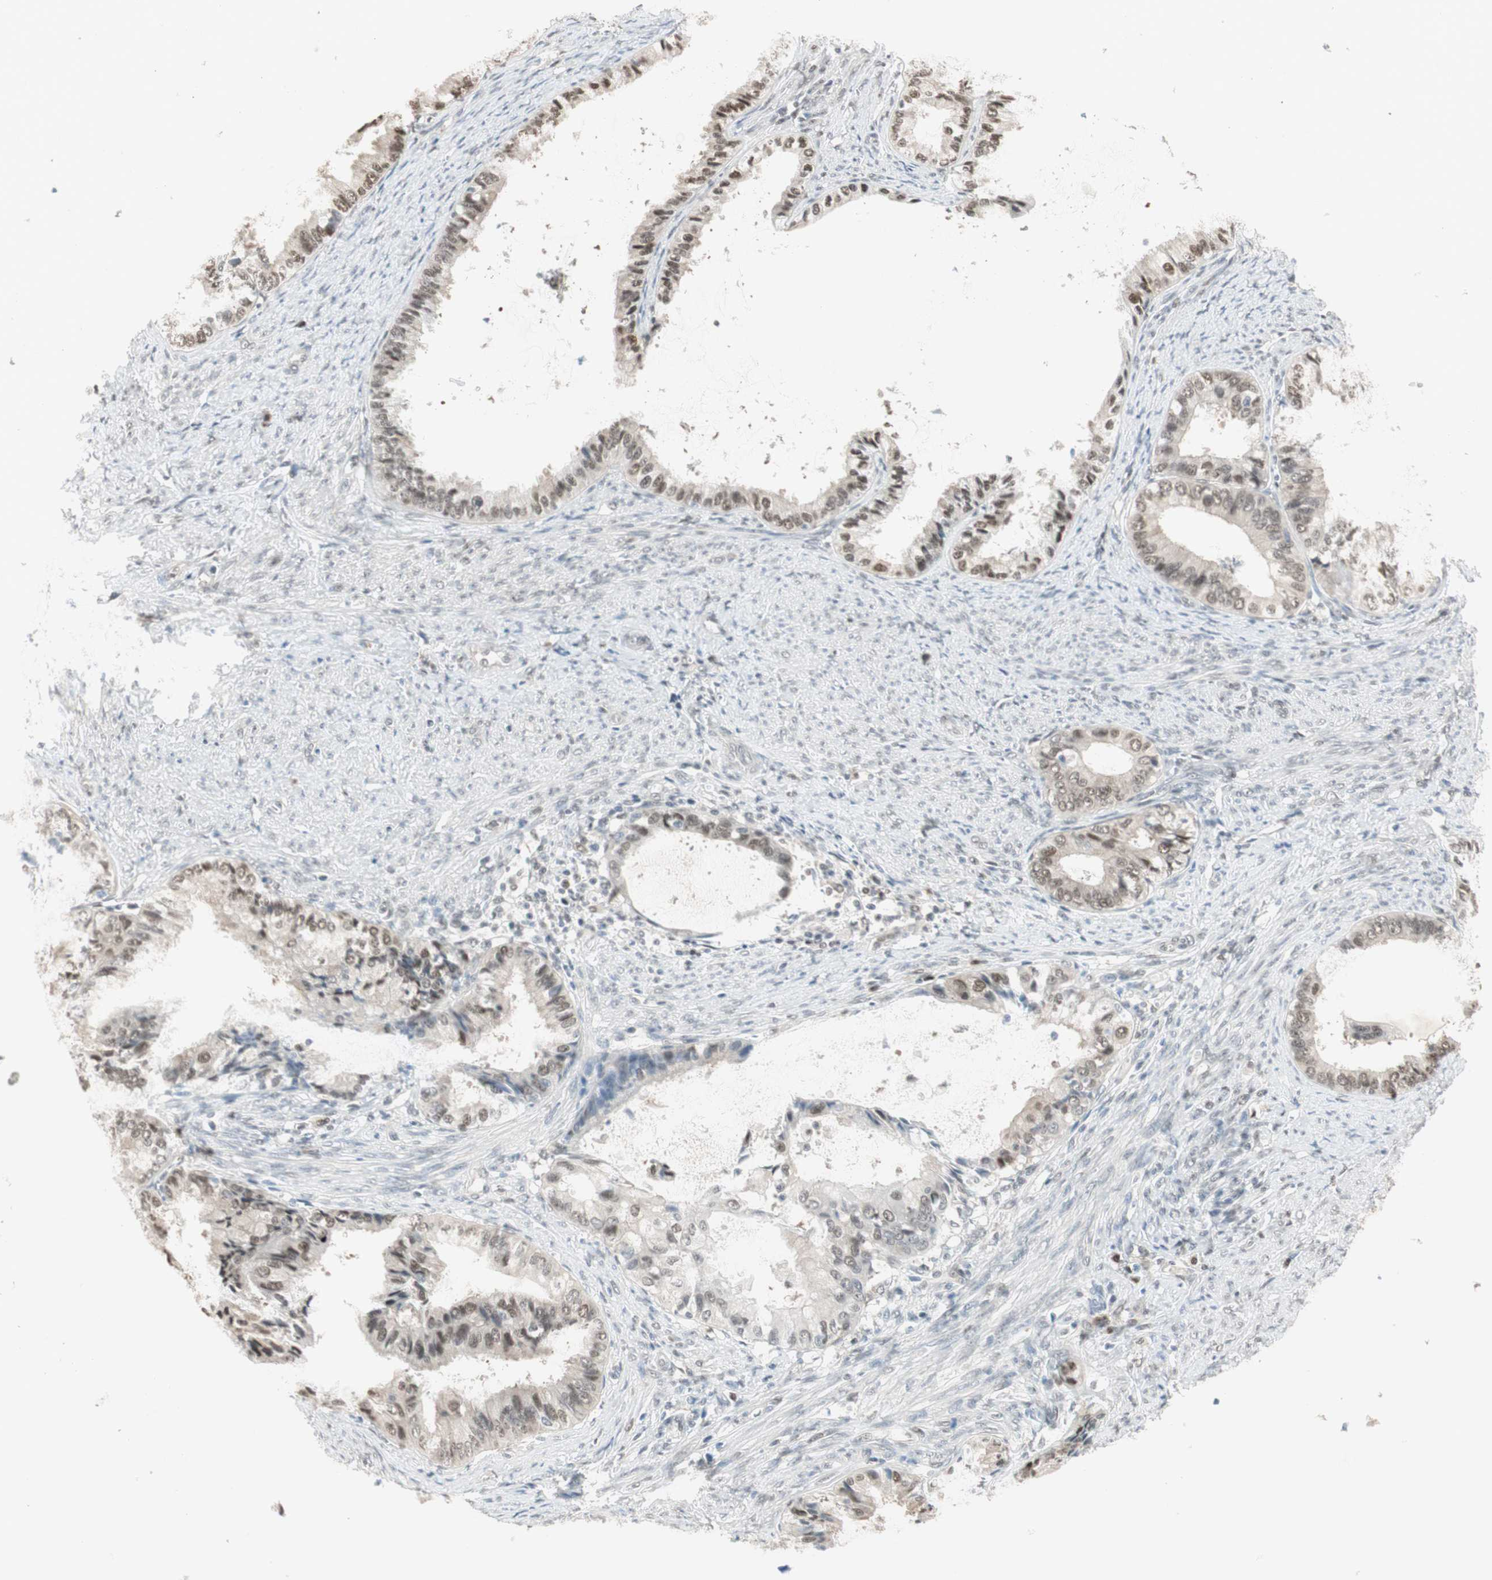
{"staining": {"intensity": "moderate", "quantity": "25%-75%", "location": "nuclear"}, "tissue": "endometrial cancer", "cell_type": "Tumor cells", "image_type": "cancer", "snomed": [{"axis": "morphology", "description": "Adenocarcinoma, NOS"}, {"axis": "topography", "description": "Endometrium"}], "caption": "Protein expression analysis of human endometrial adenocarcinoma reveals moderate nuclear positivity in about 25%-75% of tumor cells.", "gene": "LONP2", "patient": {"sex": "female", "age": 86}}